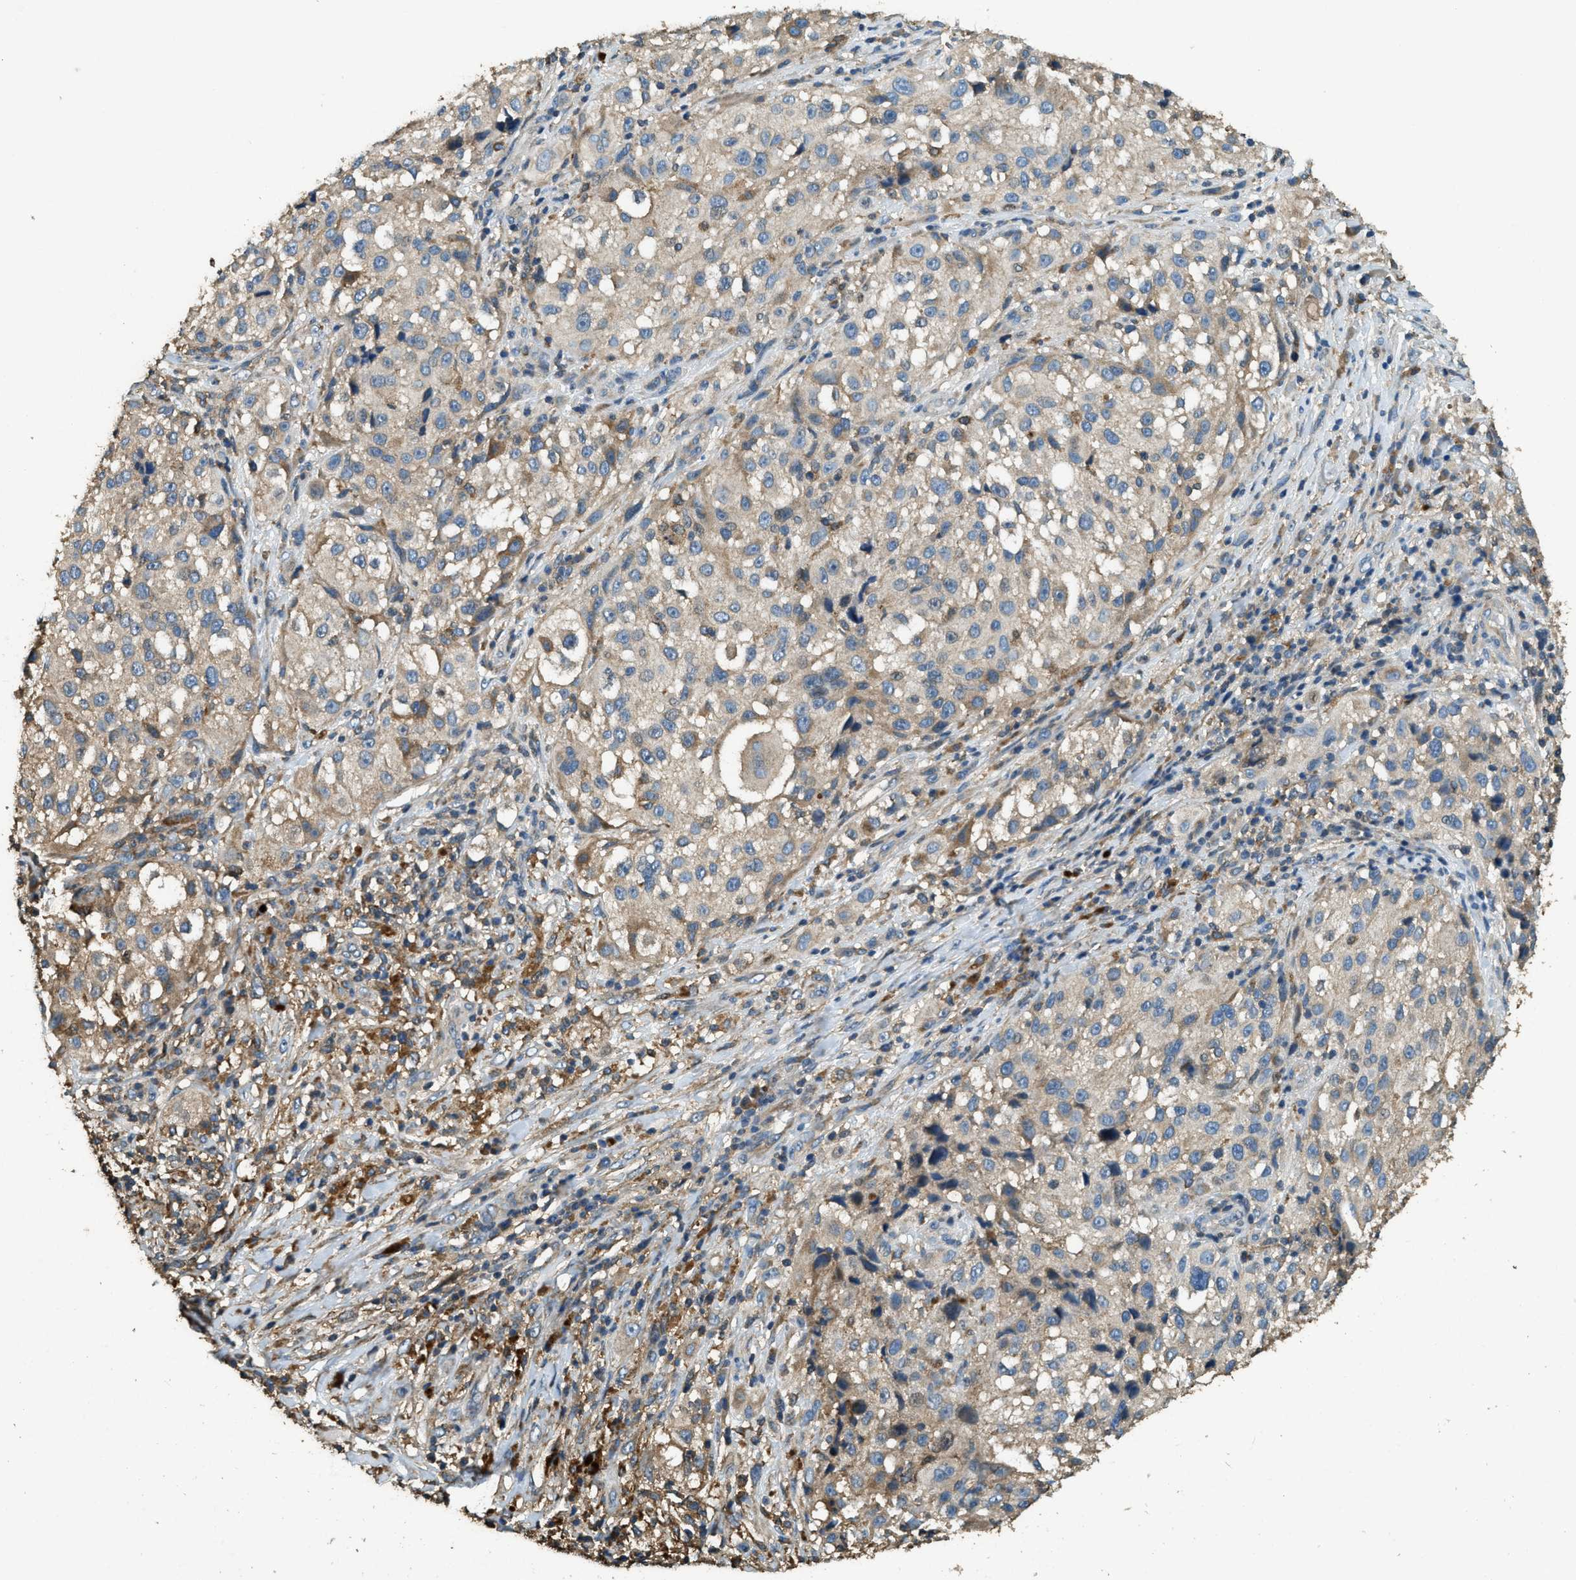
{"staining": {"intensity": "weak", "quantity": "25%-75%", "location": "cytoplasmic/membranous"}, "tissue": "melanoma", "cell_type": "Tumor cells", "image_type": "cancer", "snomed": [{"axis": "morphology", "description": "Necrosis, NOS"}, {"axis": "morphology", "description": "Malignant melanoma, NOS"}, {"axis": "topography", "description": "Skin"}], "caption": "Immunohistochemical staining of melanoma shows low levels of weak cytoplasmic/membranous positivity in approximately 25%-75% of tumor cells.", "gene": "ERGIC1", "patient": {"sex": "female", "age": 87}}